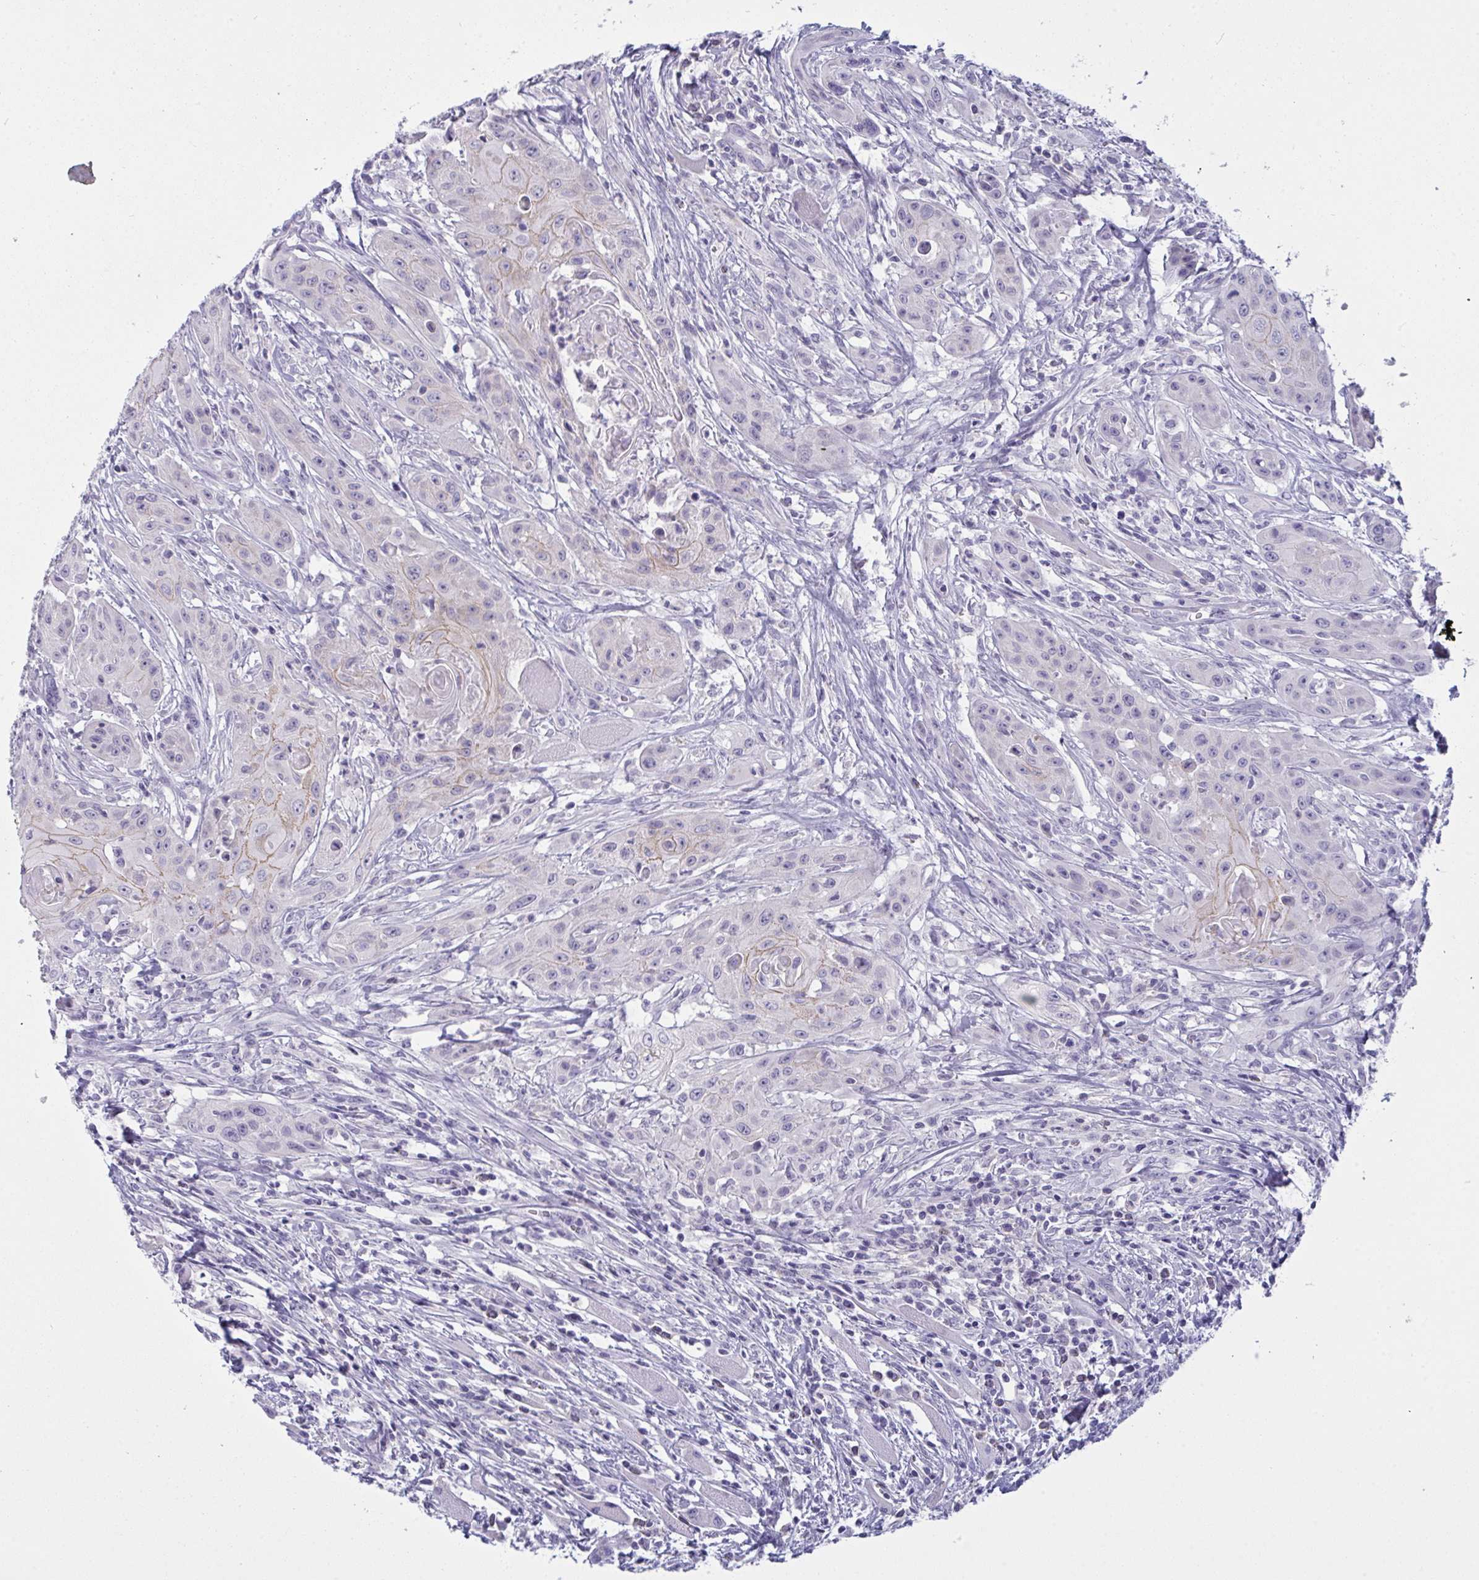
{"staining": {"intensity": "weak", "quantity": "<25%", "location": "cytoplasmic/membranous"}, "tissue": "head and neck cancer", "cell_type": "Tumor cells", "image_type": "cancer", "snomed": [{"axis": "morphology", "description": "Squamous cell carcinoma, NOS"}, {"axis": "topography", "description": "Oral tissue"}, {"axis": "topography", "description": "Head-Neck"}, {"axis": "topography", "description": "Neck, NOS"}], "caption": "DAB immunohistochemical staining of head and neck cancer (squamous cell carcinoma) shows no significant expression in tumor cells.", "gene": "TENT5D", "patient": {"sex": "female", "age": 55}}